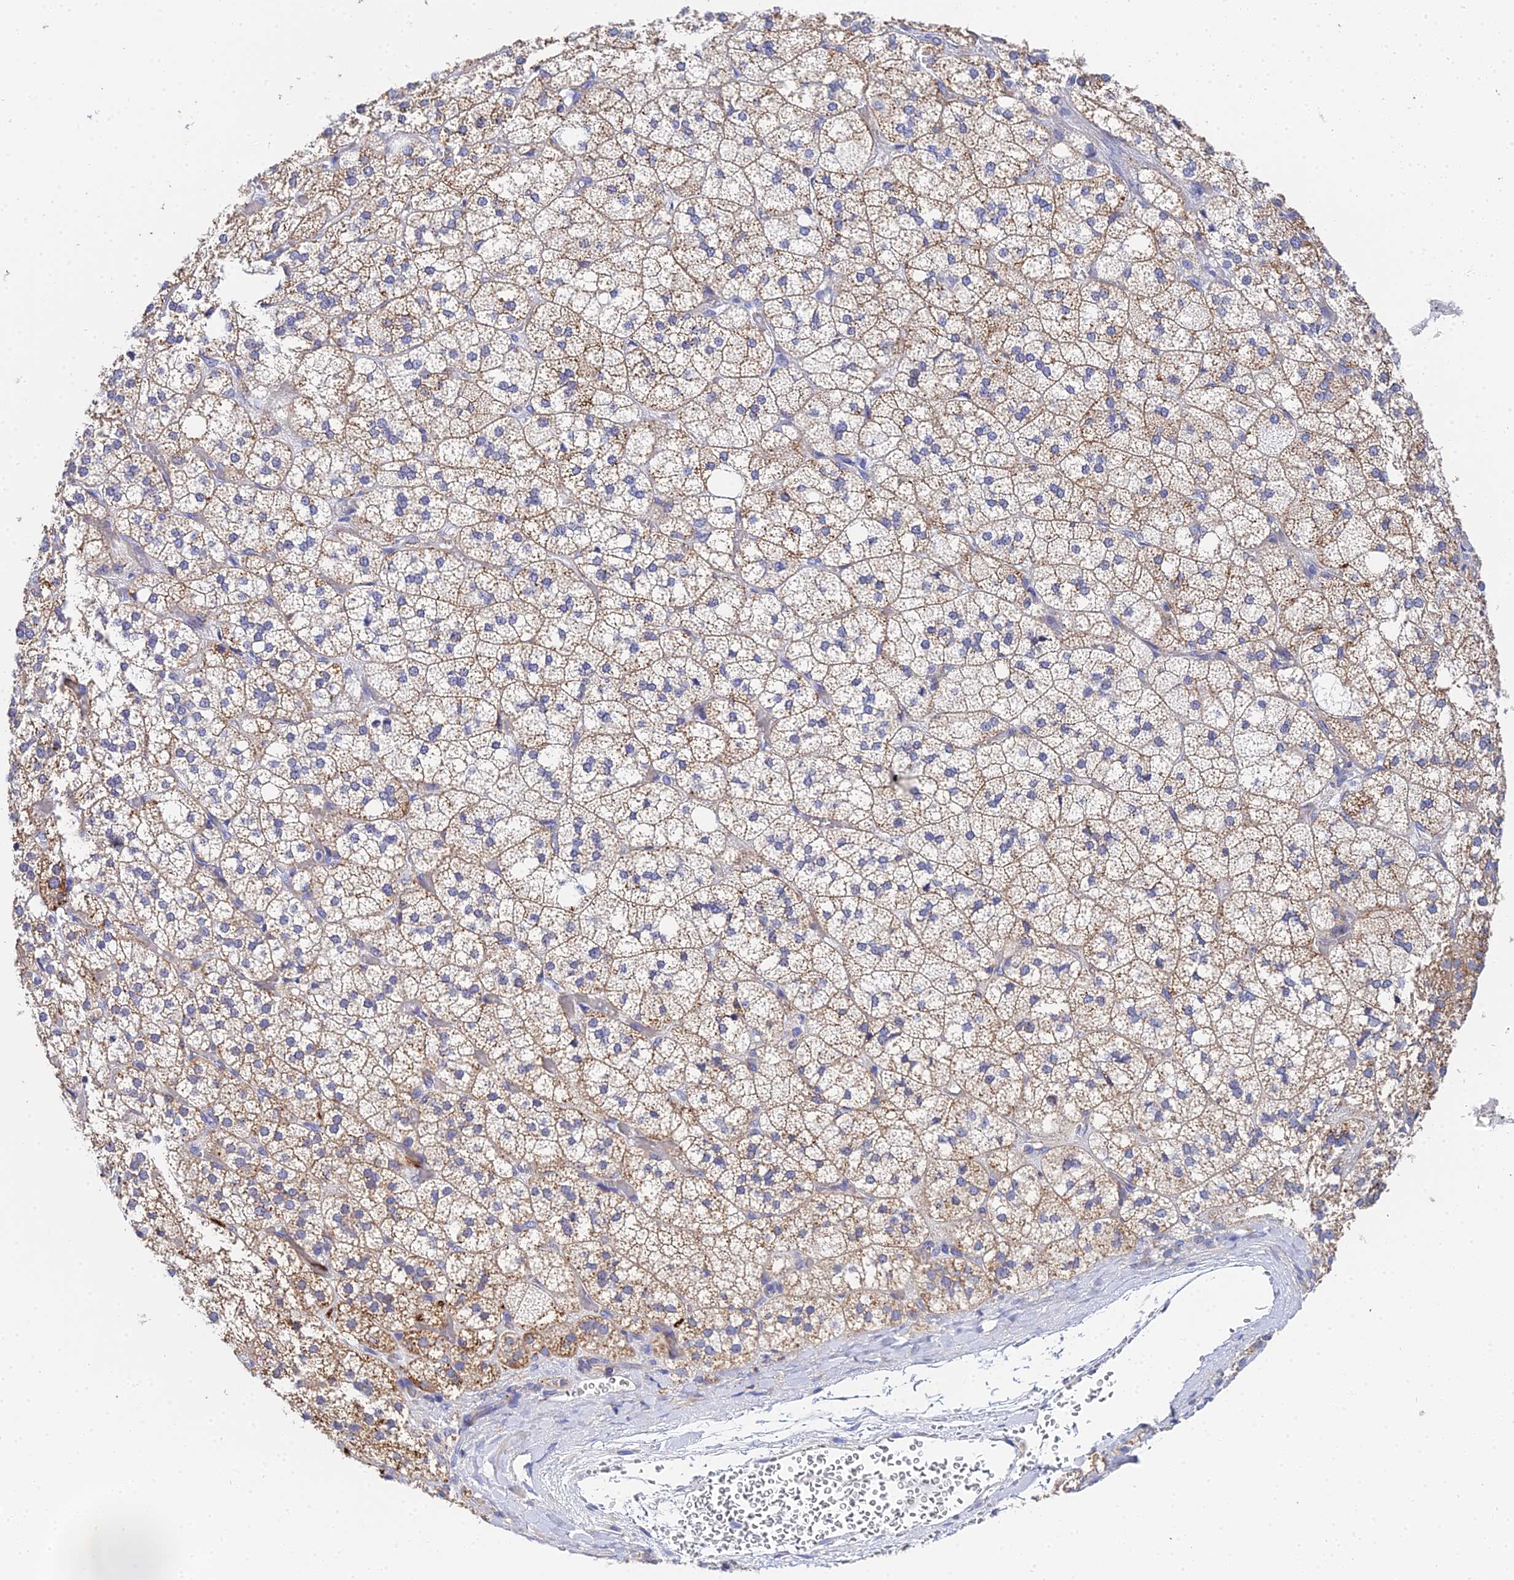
{"staining": {"intensity": "weak", "quantity": ">75%", "location": "cytoplasmic/membranous"}, "tissue": "adrenal gland", "cell_type": "Glandular cells", "image_type": "normal", "snomed": [{"axis": "morphology", "description": "Normal tissue, NOS"}, {"axis": "topography", "description": "Adrenal gland"}], "caption": "About >75% of glandular cells in normal adrenal gland show weak cytoplasmic/membranous protein positivity as visualized by brown immunohistochemical staining.", "gene": "APOBEC3H", "patient": {"sex": "male", "age": 61}}